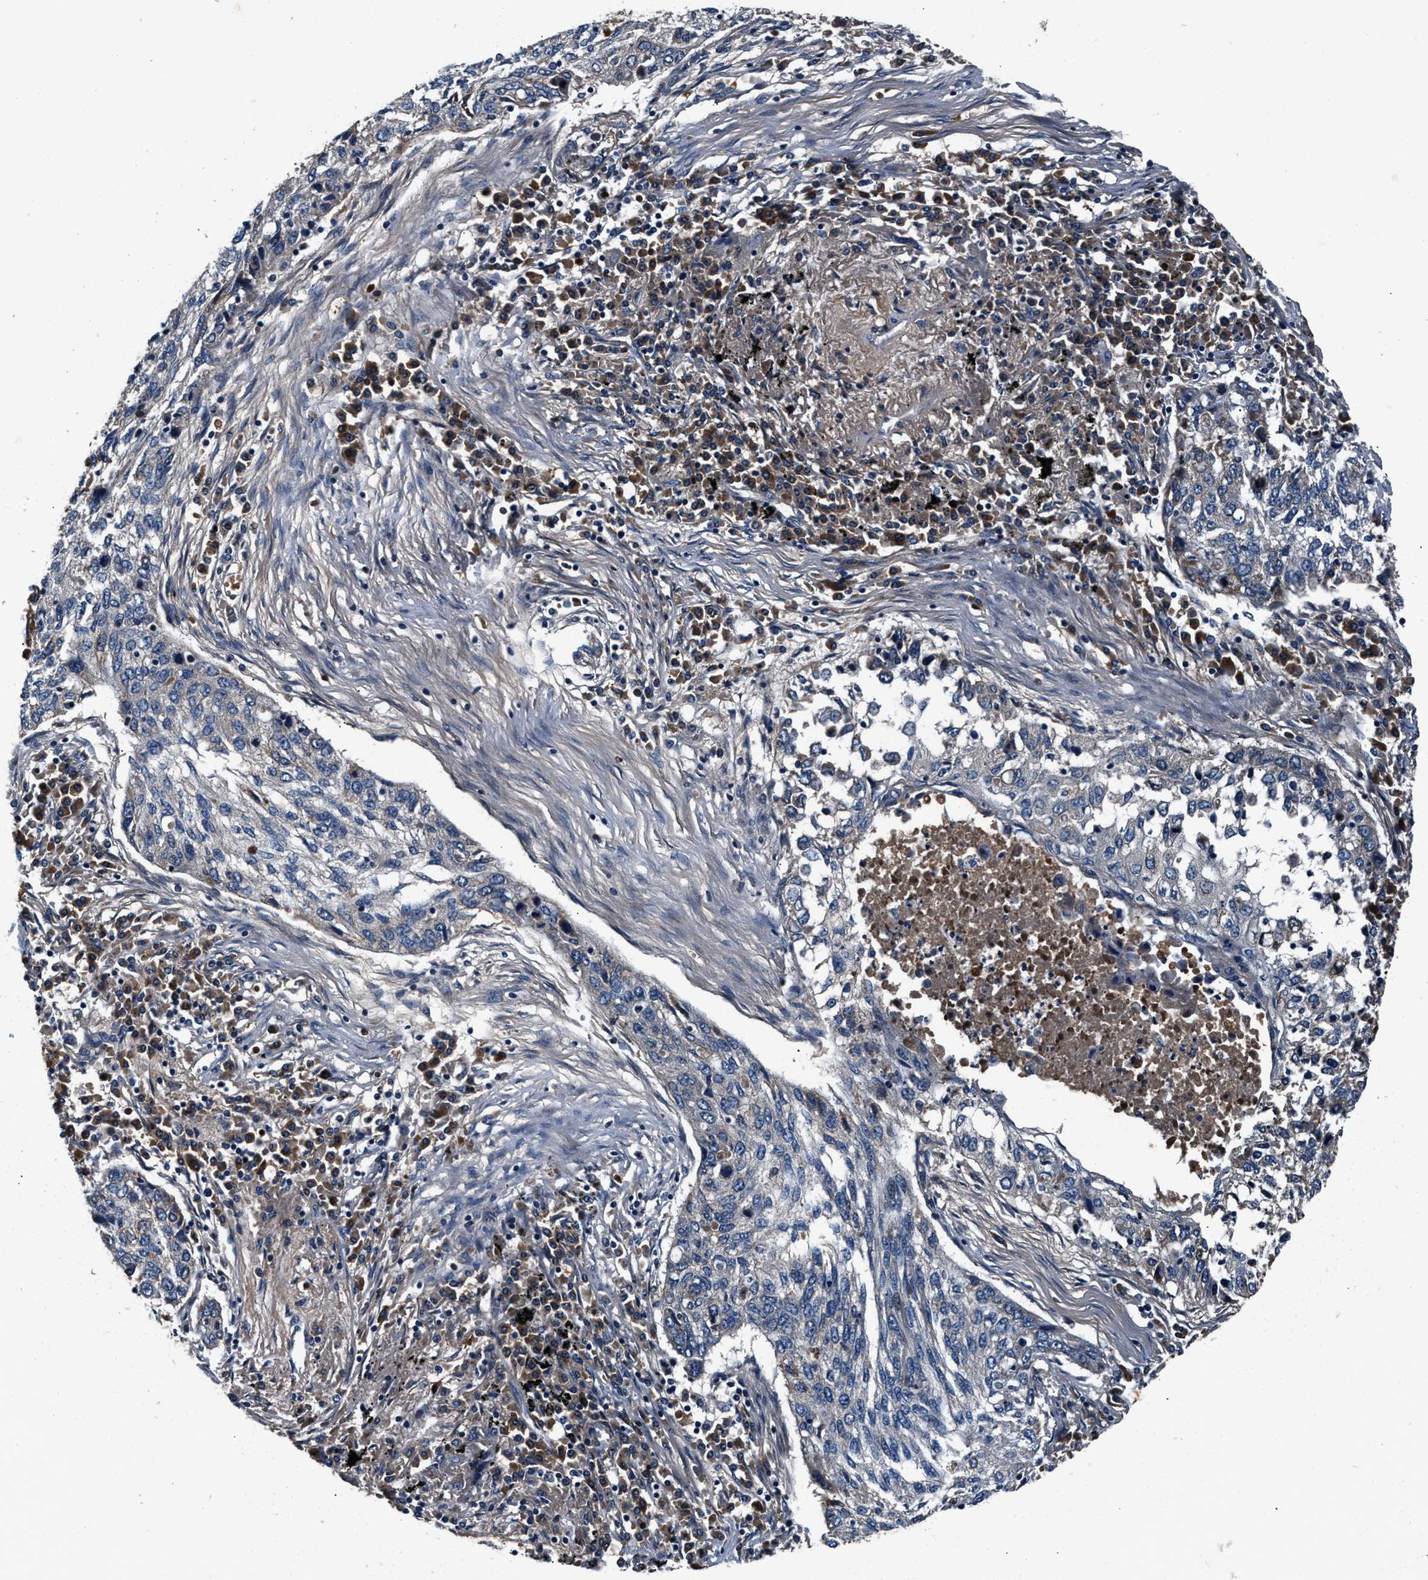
{"staining": {"intensity": "weak", "quantity": "<25%", "location": "cytoplasmic/membranous"}, "tissue": "lung cancer", "cell_type": "Tumor cells", "image_type": "cancer", "snomed": [{"axis": "morphology", "description": "Squamous cell carcinoma, NOS"}, {"axis": "topography", "description": "Lung"}], "caption": "DAB immunohistochemical staining of squamous cell carcinoma (lung) exhibits no significant staining in tumor cells.", "gene": "IMMT", "patient": {"sex": "female", "age": 63}}